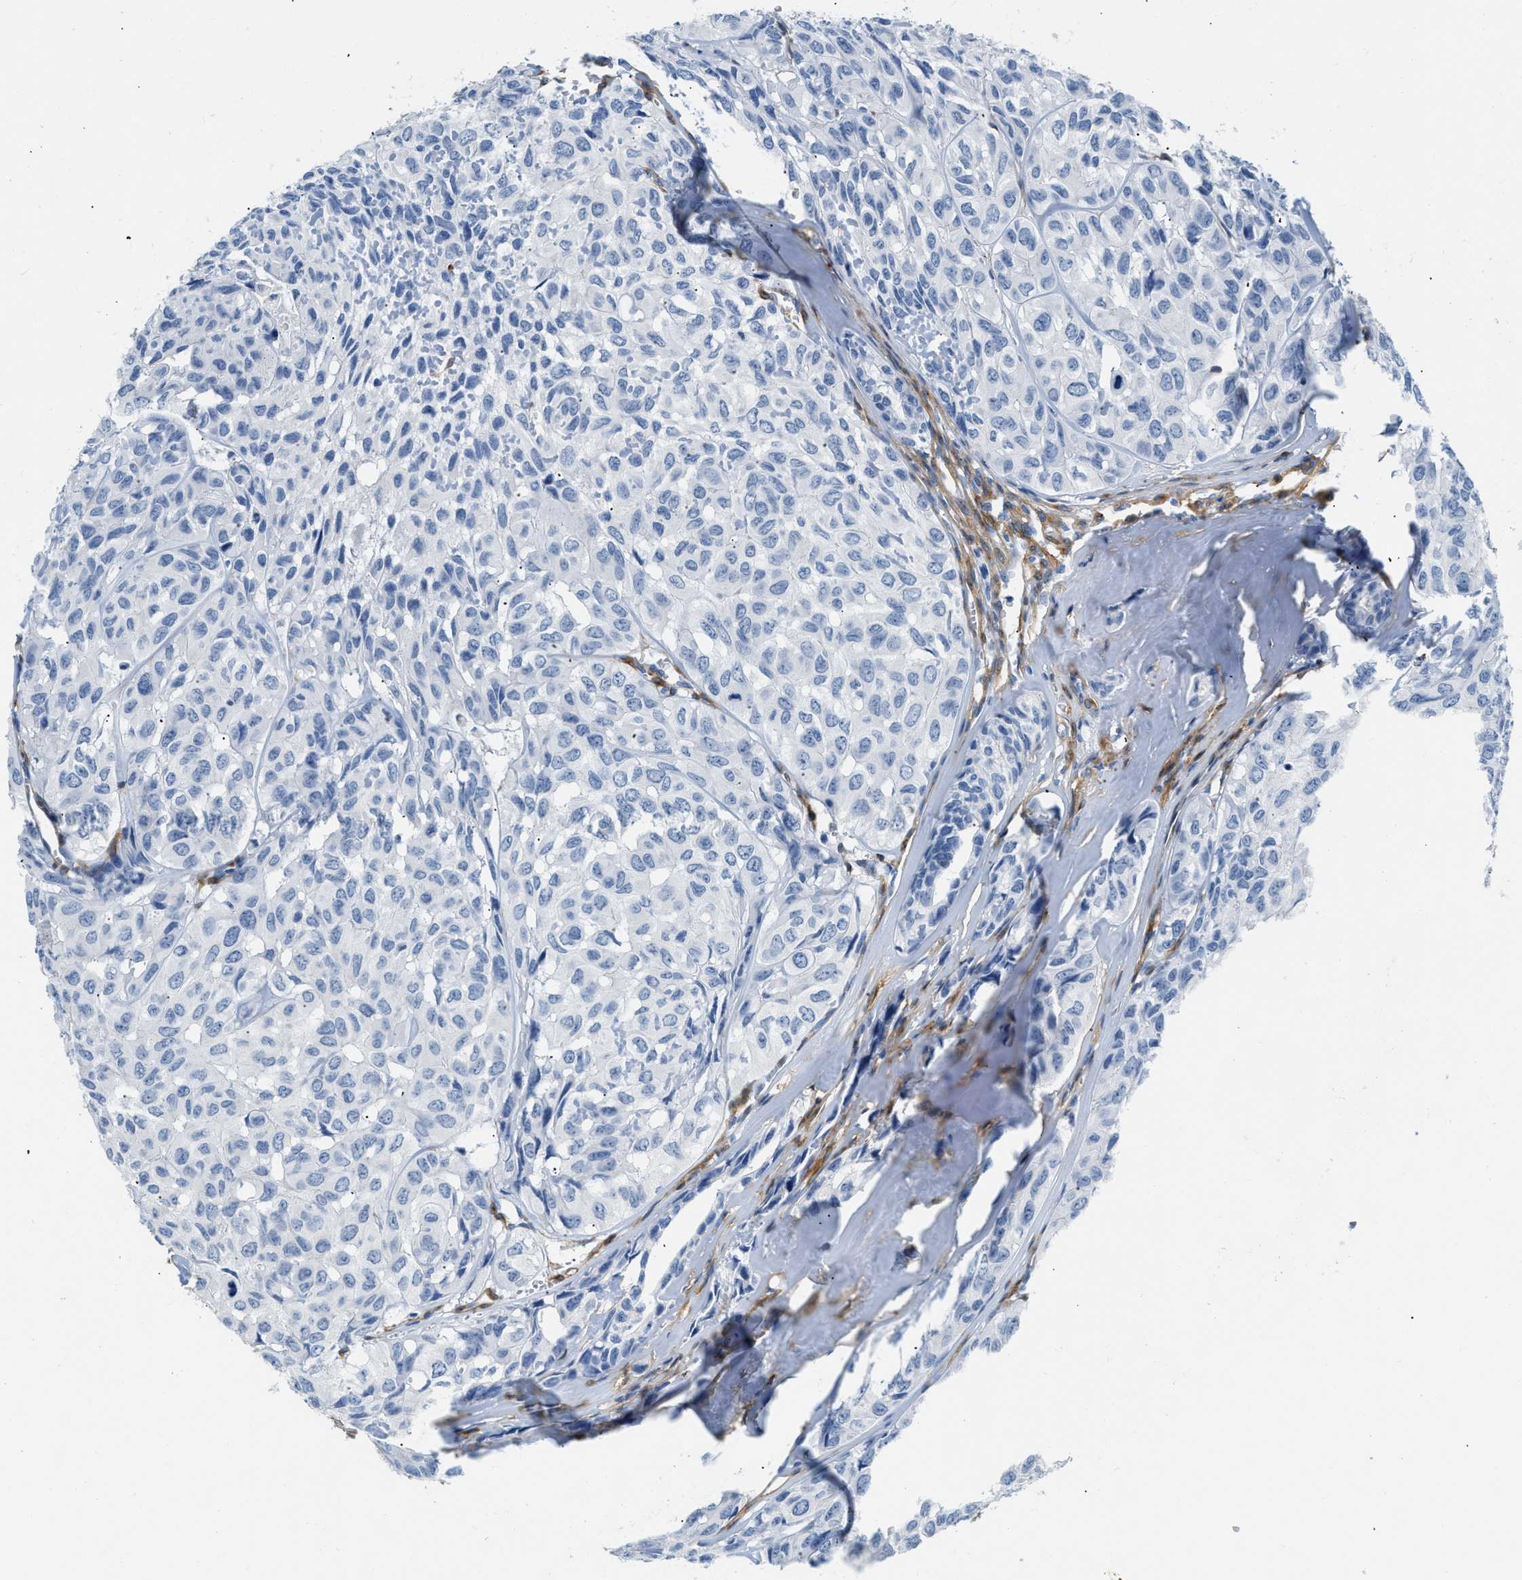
{"staining": {"intensity": "negative", "quantity": "none", "location": "none"}, "tissue": "head and neck cancer", "cell_type": "Tumor cells", "image_type": "cancer", "snomed": [{"axis": "morphology", "description": "Adenocarcinoma, NOS"}, {"axis": "topography", "description": "Salivary gland, NOS"}, {"axis": "topography", "description": "Head-Neck"}], "caption": "High magnification brightfield microscopy of head and neck adenocarcinoma stained with DAB (brown) and counterstained with hematoxylin (blue): tumor cells show no significant staining. The staining is performed using DAB brown chromogen with nuclei counter-stained in using hematoxylin.", "gene": "PDGFRB", "patient": {"sex": "female", "age": 76}}